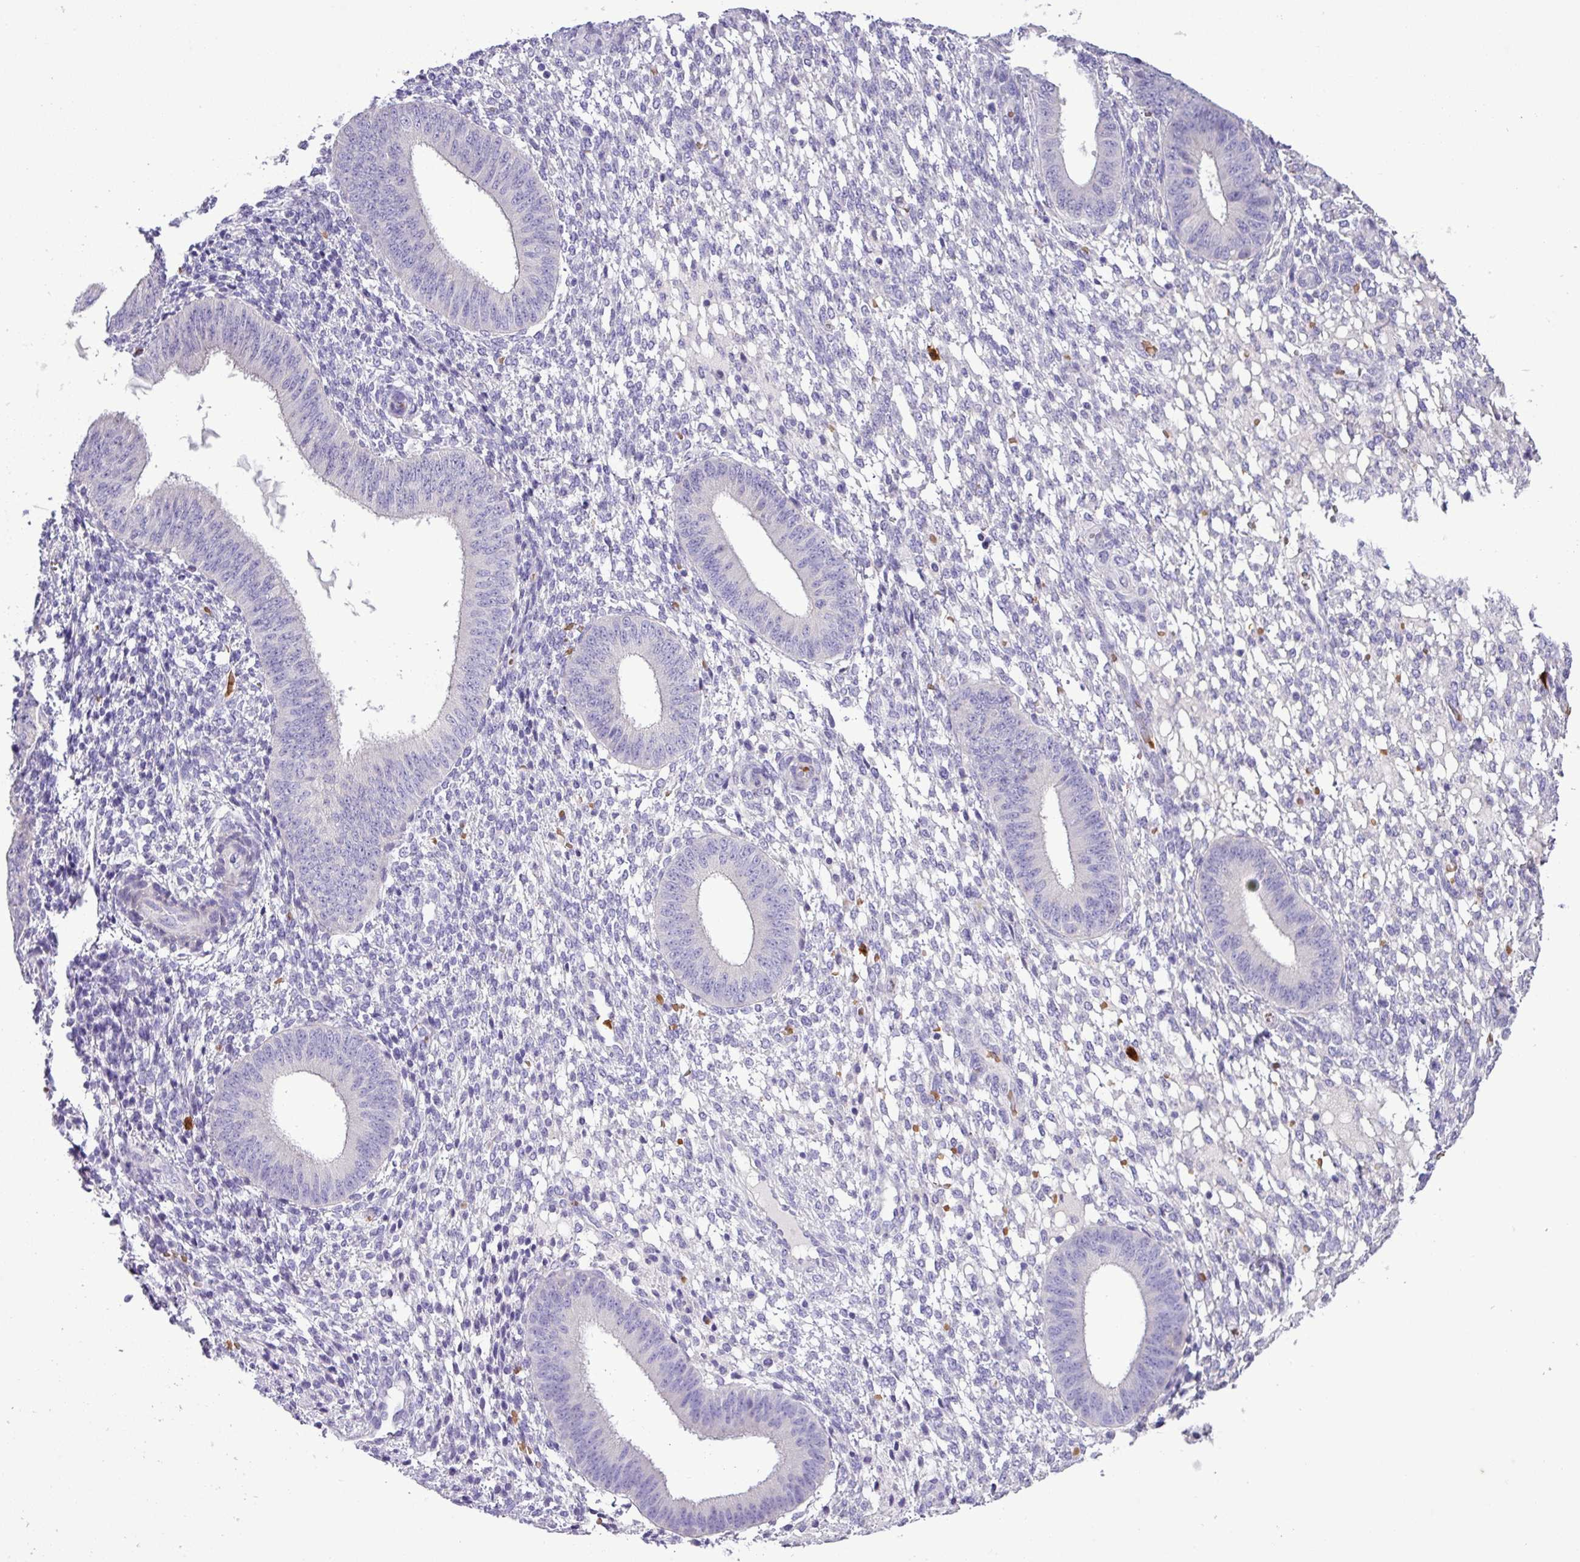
{"staining": {"intensity": "negative", "quantity": "none", "location": "none"}, "tissue": "endometrium", "cell_type": "Cells in endometrial stroma", "image_type": "normal", "snomed": [{"axis": "morphology", "description": "Normal tissue, NOS"}, {"axis": "topography", "description": "Endometrium"}], "caption": "IHC histopathology image of benign endometrium: endometrium stained with DAB demonstrates no significant protein staining in cells in endometrial stroma. Brightfield microscopy of IHC stained with DAB (brown) and hematoxylin (blue), captured at high magnification.", "gene": "MGAT4B", "patient": {"sex": "female", "age": 49}}